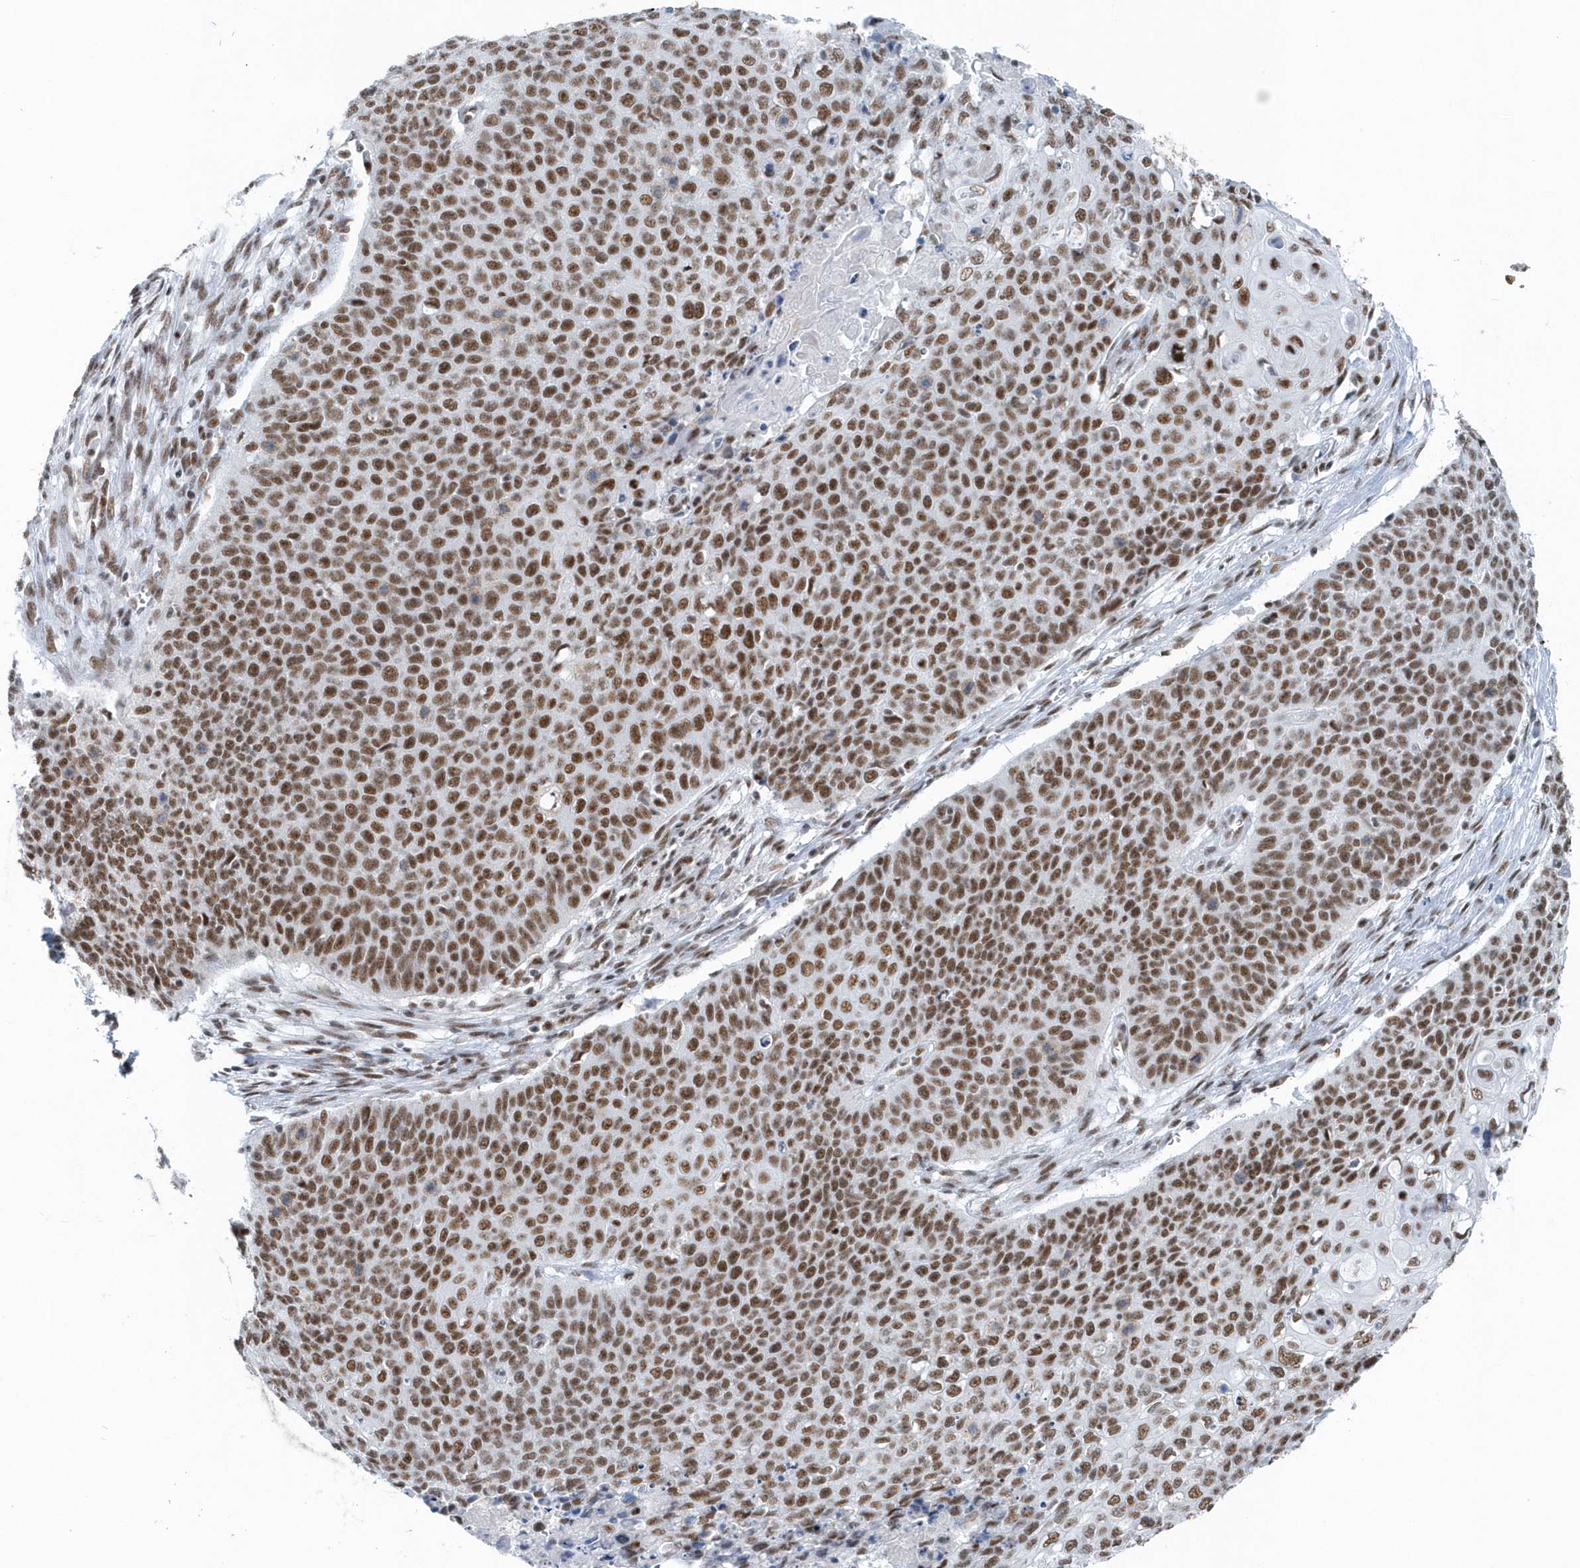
{"staining": {"intensity": "strong", "quantity": ">75%", "location": "nuclear"}, "tissue": "cervical cancer", "cell_type": "Tumor cells", "image_type": "cancer", "snomed": [{"axis": "morphology", "description": "Squamous cell carcinoma, NOS"}, {"axis": "topography", "description": "Cervix"}], "caption": "Squamous cell carcinoma (cervical) stained with IHC reveals strong nuclear positivity in approximately >75% of tumor cells. The protein is shown in brown color, while the nuclei are stained blue.", "gene": "FIP1L1", "patient": {"sex": "female", "age": 39}}